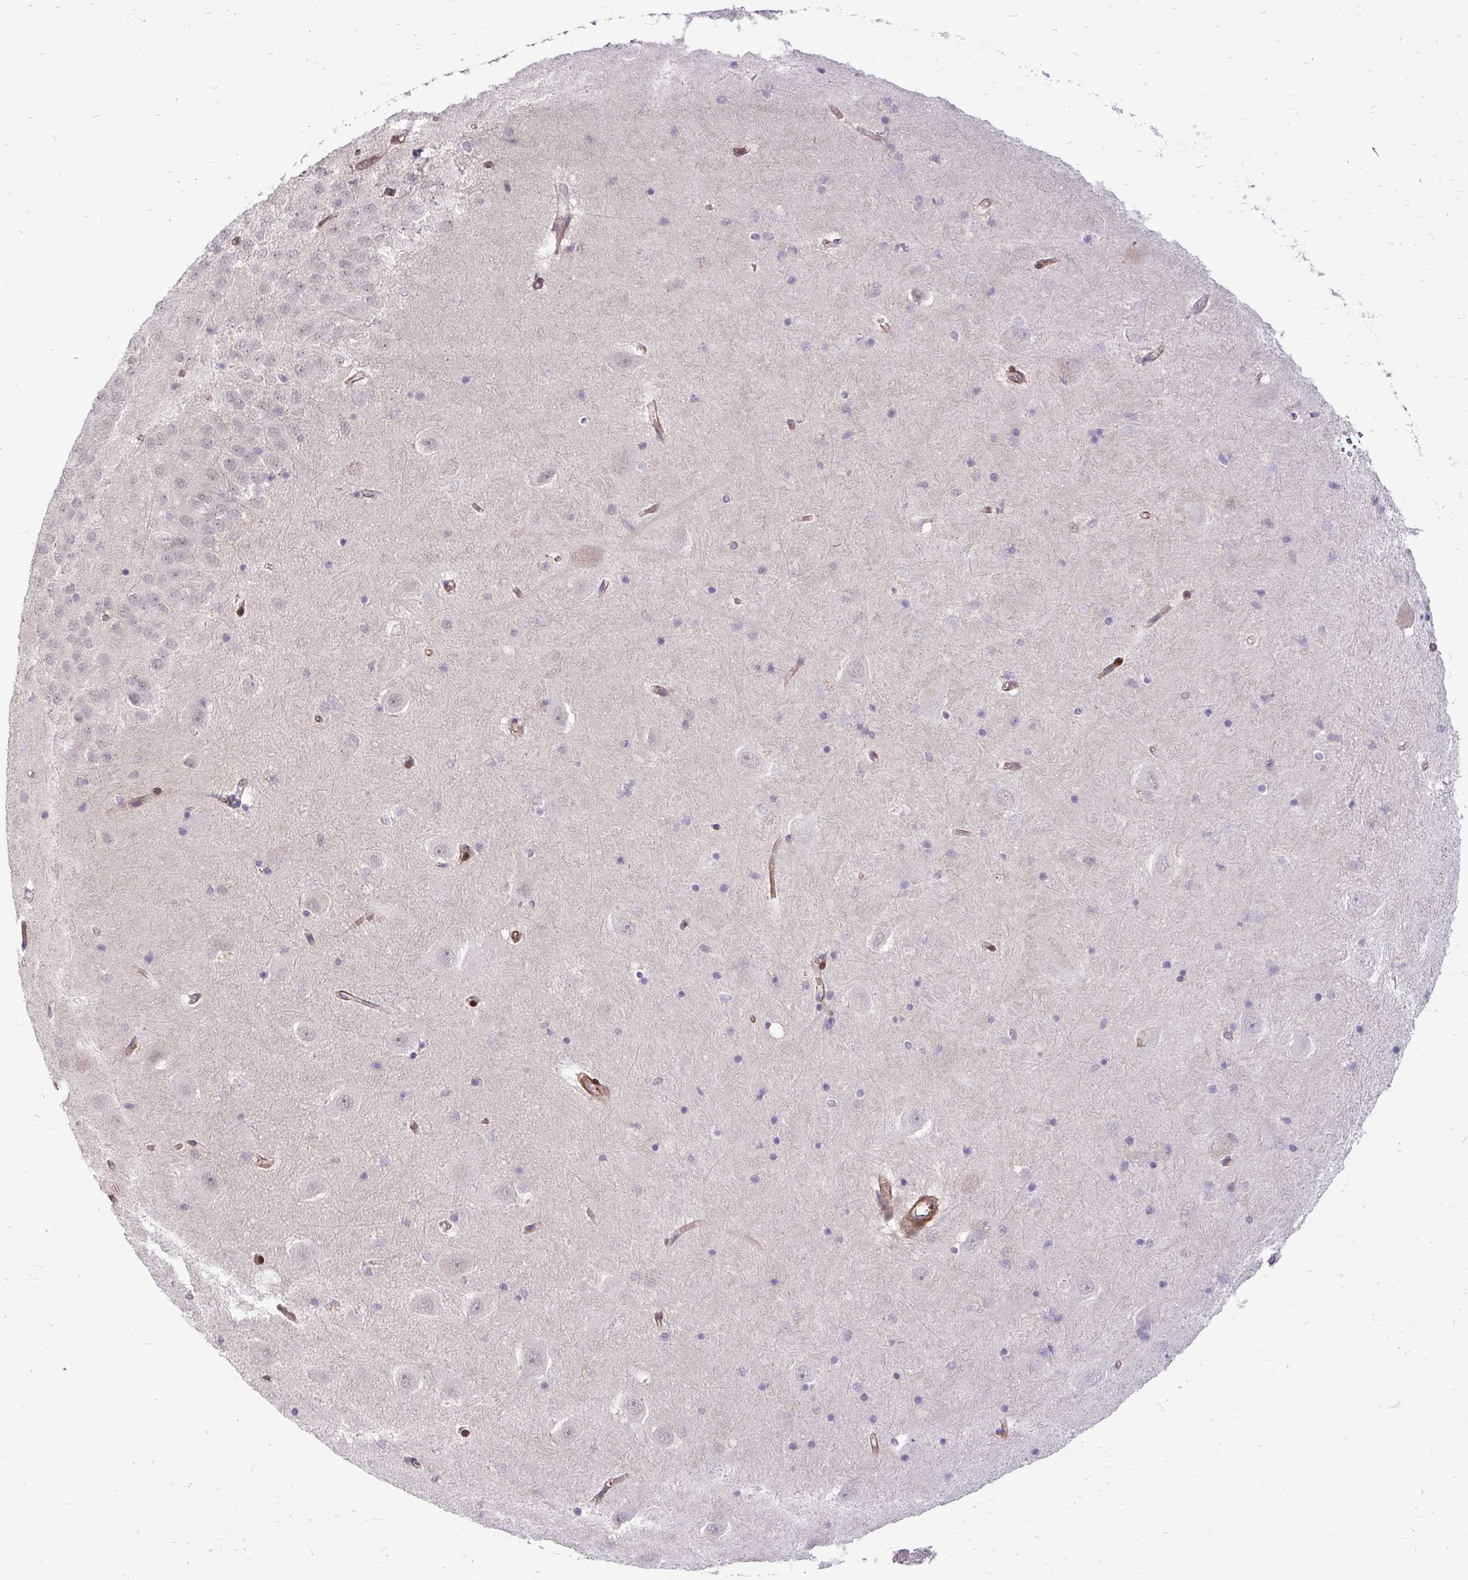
{"staining": {"intensity": "weak", "quantity": "<25%", "location": "nuclear"}, "tissue": "hippocampus", "cell_type": "Glial cells", "image_type": "normal", "snomed": [{"axis": "morphology", "description": "Normal tissue, NOS"}, {"axis": "topography", "description": "Hippocampus"}], "caption": "This is a histopathology image of immunohistochemistry (IHC) staining of benign hippocampus, which shows no expression in glial cells. (DAB immunohistochemistry (IHC) with hematoxylin counter stain).", "gene": "TRIP6", "patient": {"sex": "male", "age": 58}}